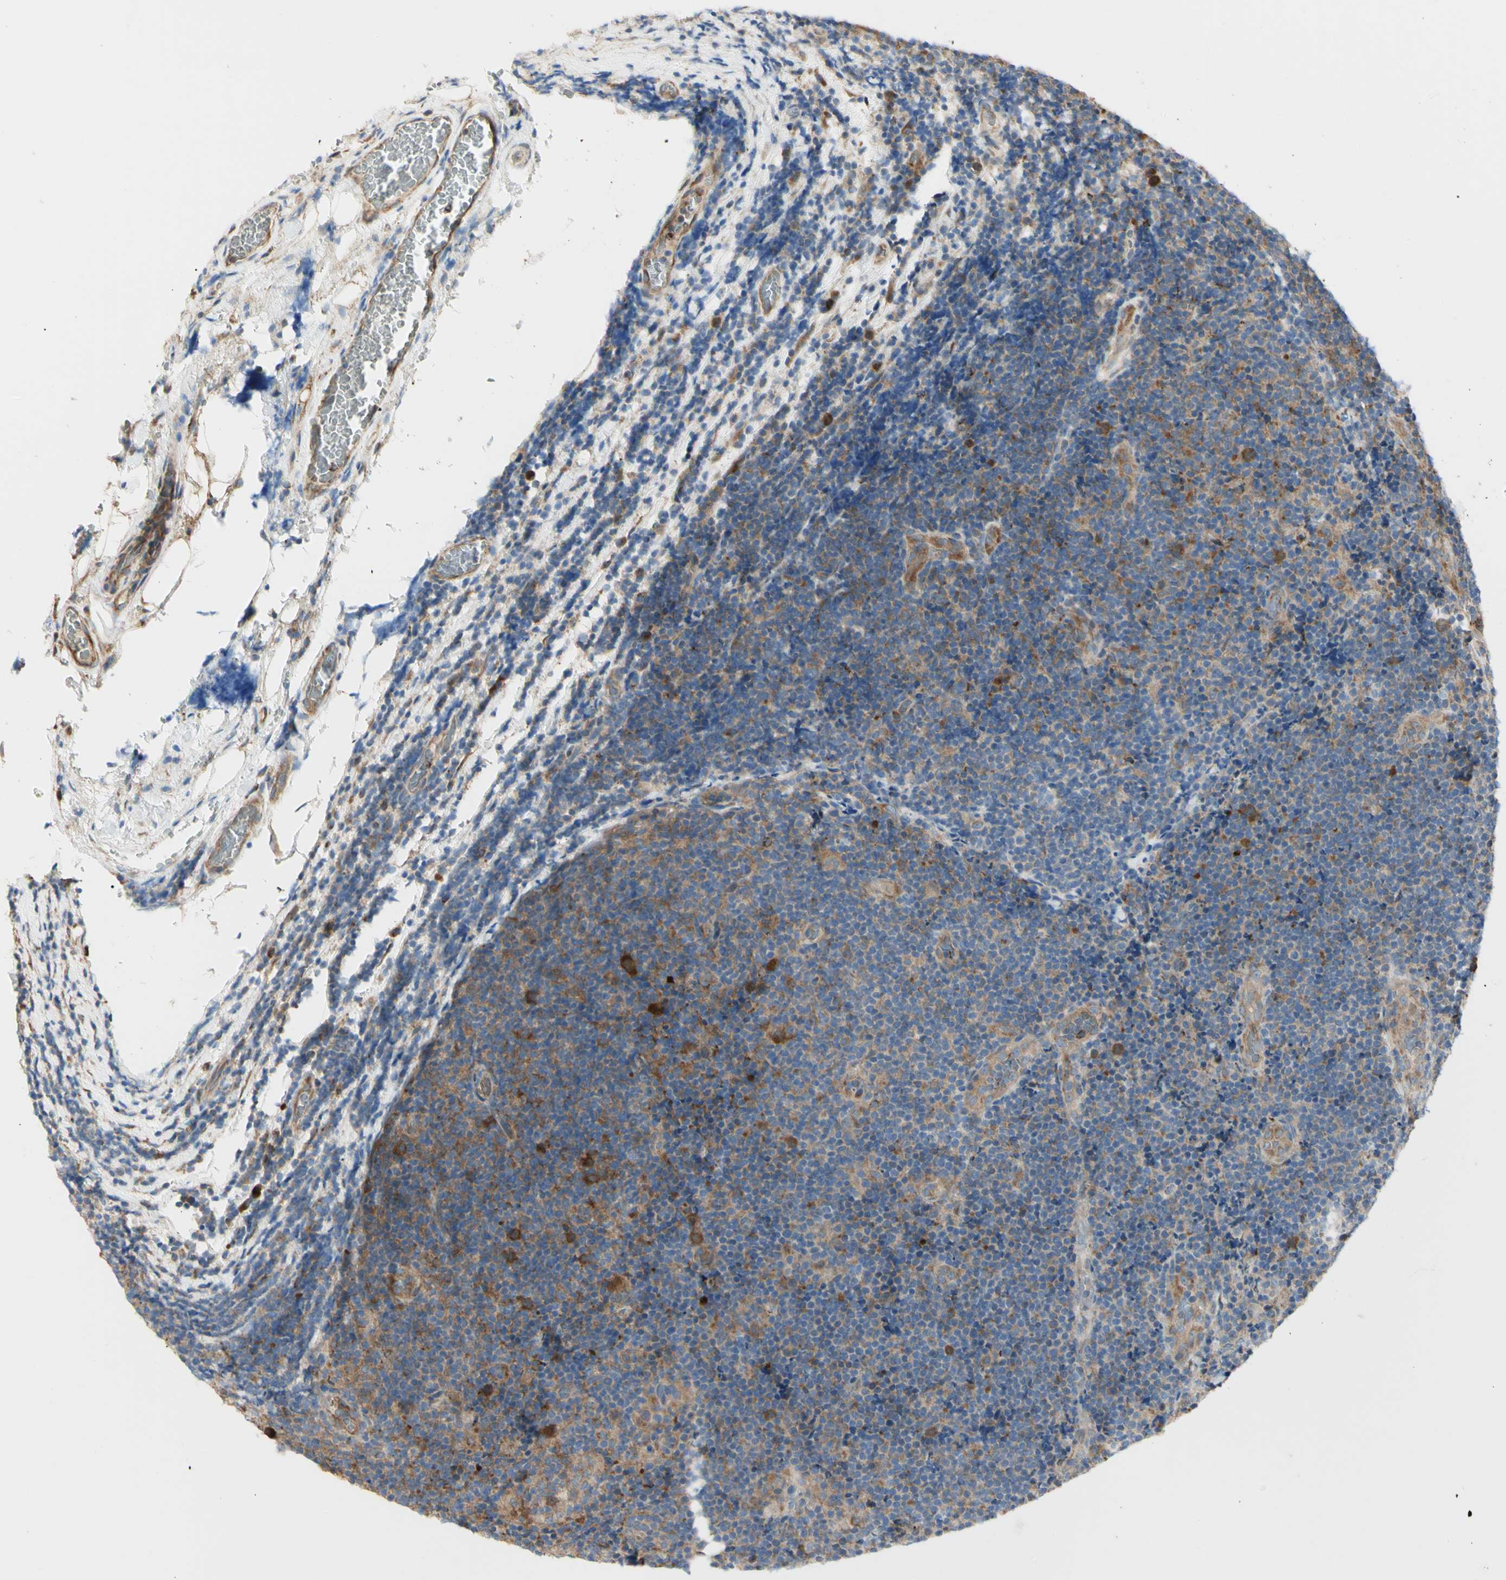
{"staining": {"intensity": "moderate", "quantity": "25%-75%", "location": "cytoplasmic/membranous"}, "tissue": "lymphoma", "cell_type": "Tumor cells", "image_type": "cancer", "snomed": [{"axis": "morphology", "description": "Malignant lymphoma, non-Hodgkin's type, Low grade"}, {"axis": "topography", "description": "Lymph node"}], "caption": "Protein expression analysis of human lymphoma reveals moderate cytoplasmic/membranous expression in approximately 25%-75% of tumor cells.", "gene": "EIF5A", "patient": {"sex": "male", "age": 83}}